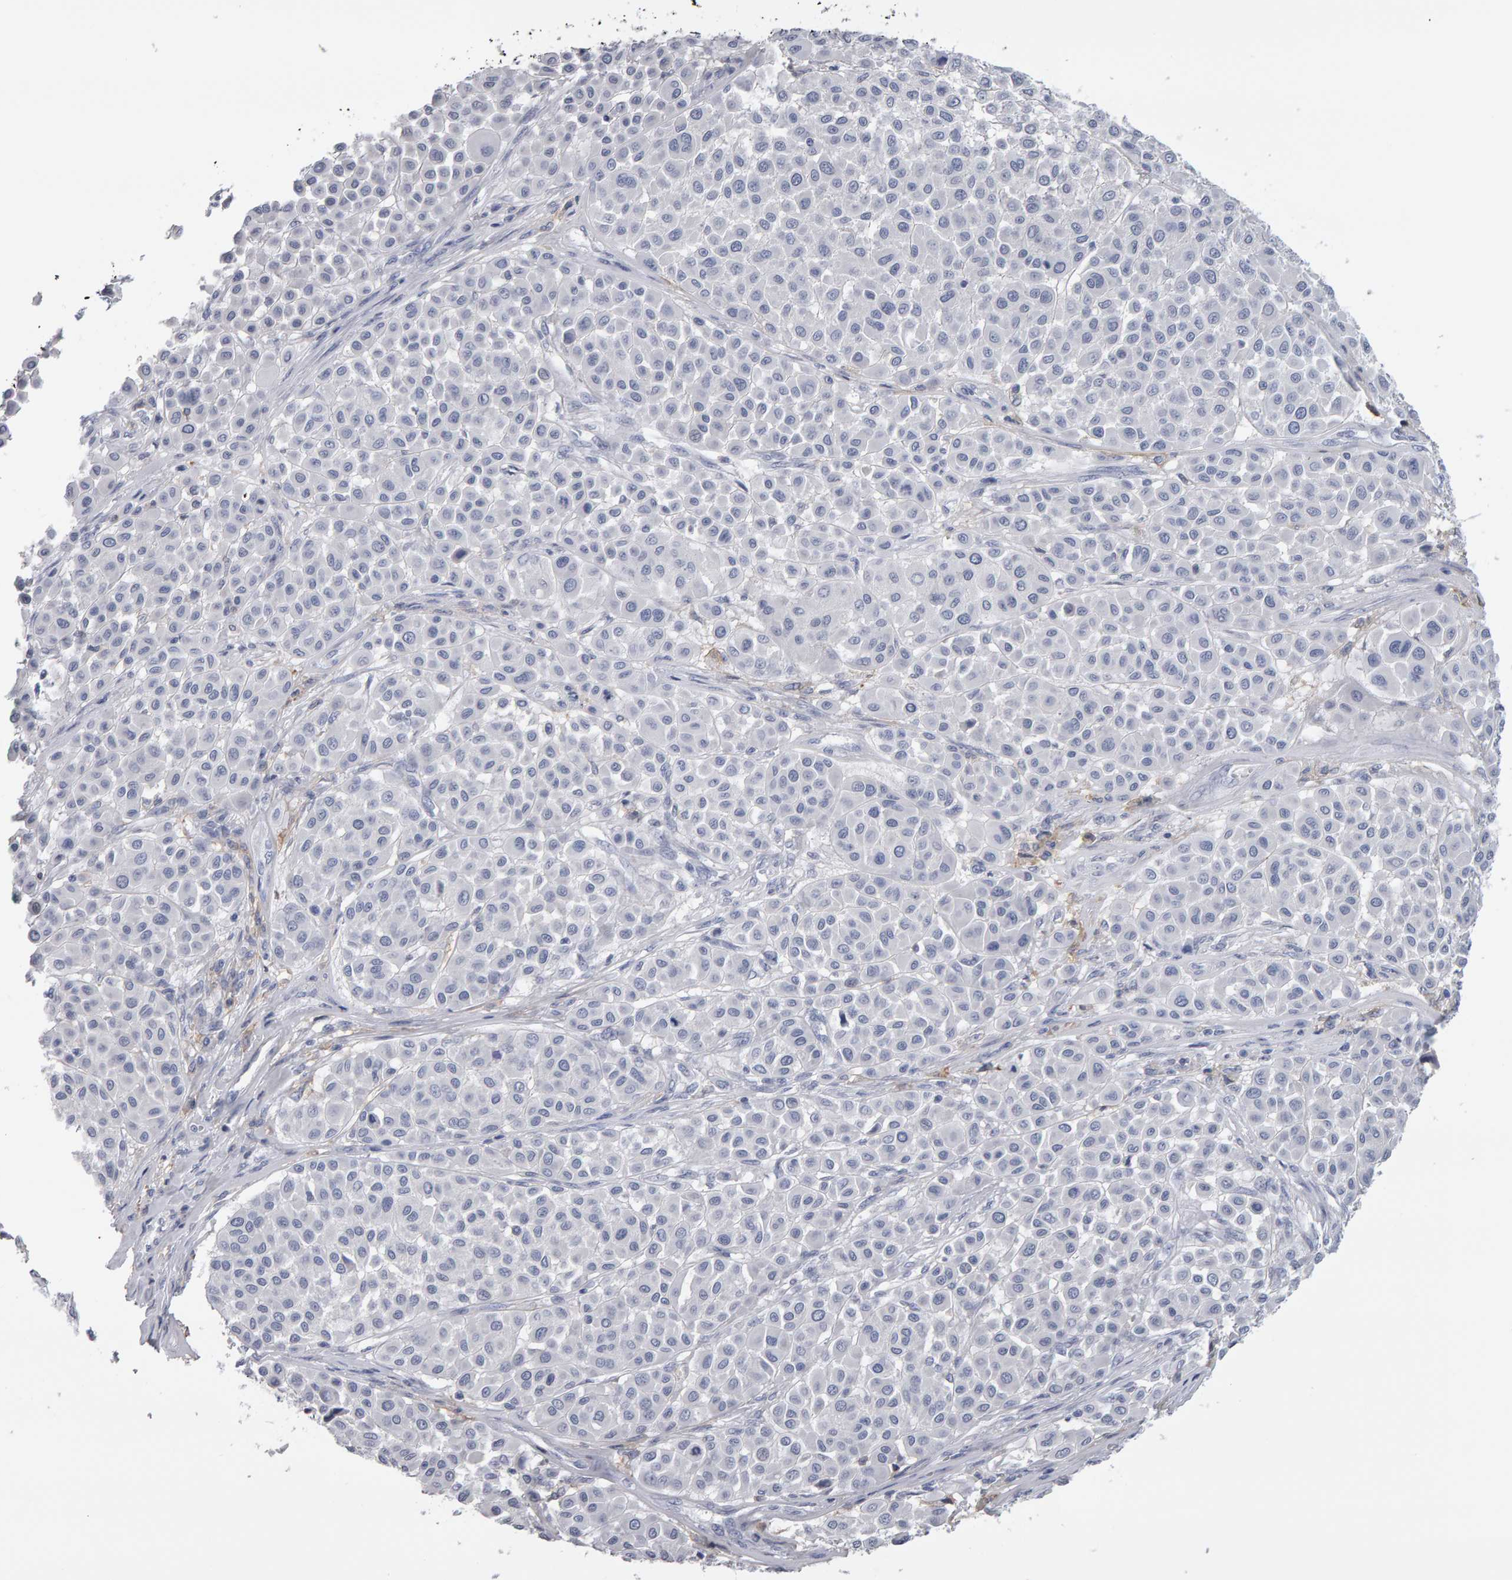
{"staining": {"intensity": "negative", "quantity": "none", "location": "none"}, "tissue": "melanoma", "cell_type": "Tumor cells", "image_type": "cancer", "snomed": [{"axis": "morphology", "description": "Malignant melanoma, Metastatic site"}, {"axis": "topography", "description": "Soft tissue"}], "caption": "An IHC photomicrograph of malignant melanoma (metastatic site) is shown. There is no staining in tumor cells of malignant melanoma (metastatic site).", "gene": "CD38", "patient": {"sex": "male", "age": 41}}